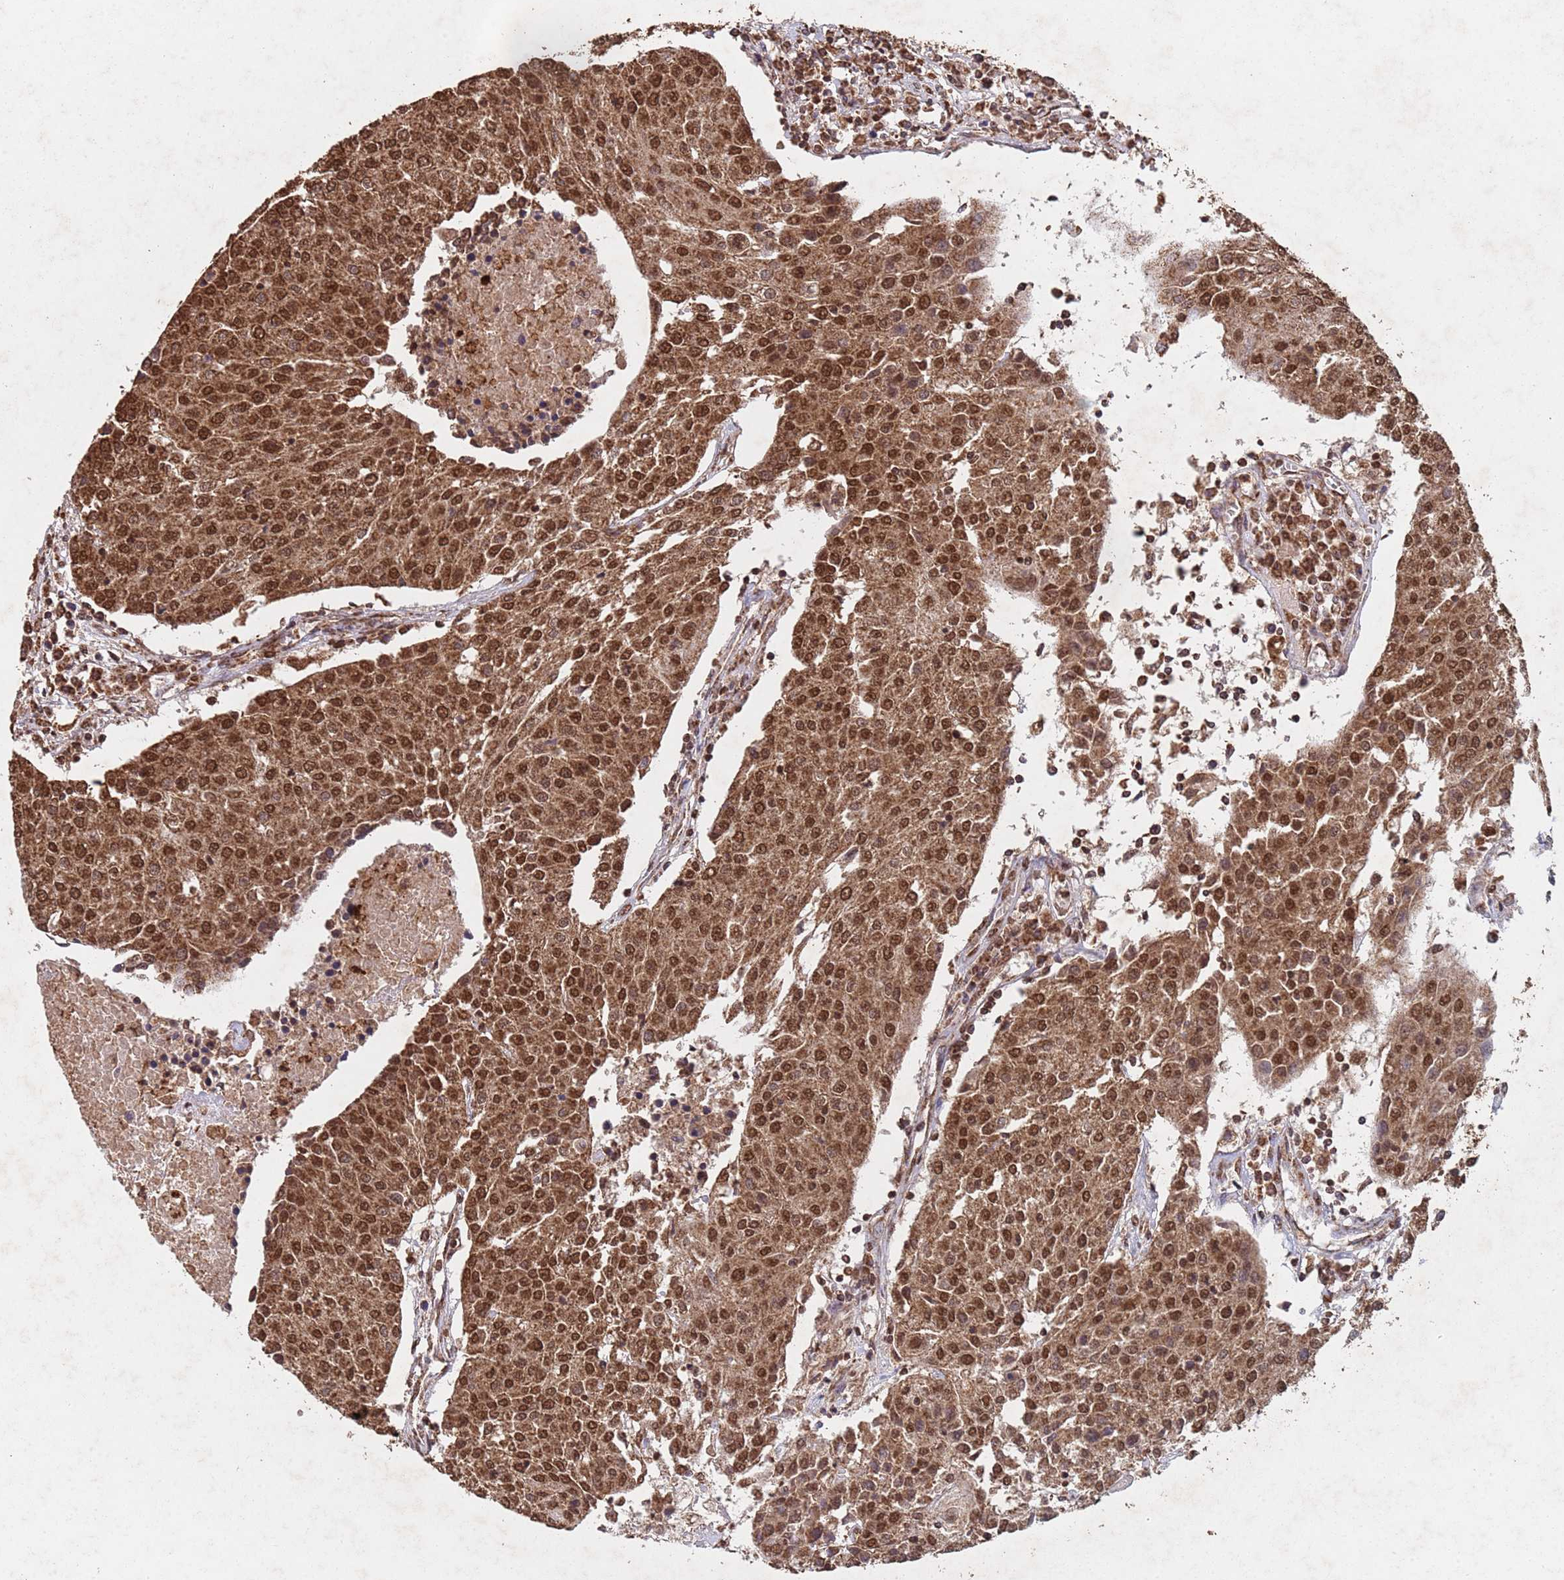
{"staining": {"intensity": "moderate", "quantity": ">75%", "location": "cytoplasmic/membranous,nuclear"}, "tissue": "urothelial cancer", "cell_type": "Tumor cells", "image_type": "cancer", "snomed": [{"axis": "morphology", "description": "Urothelial carcinoma, High grade"}, {"axis": "topography", "description": "Urinary bladder"}], "caption": "Approximately >75% of tumor cells in urothelial cancer display moderate cytoplasmic/membranous and nuclear protein positivity as visualized by brown immunohistochemical staining.", "gene": "HDAC10", "patient": {"sex": "female", "age": 85}}